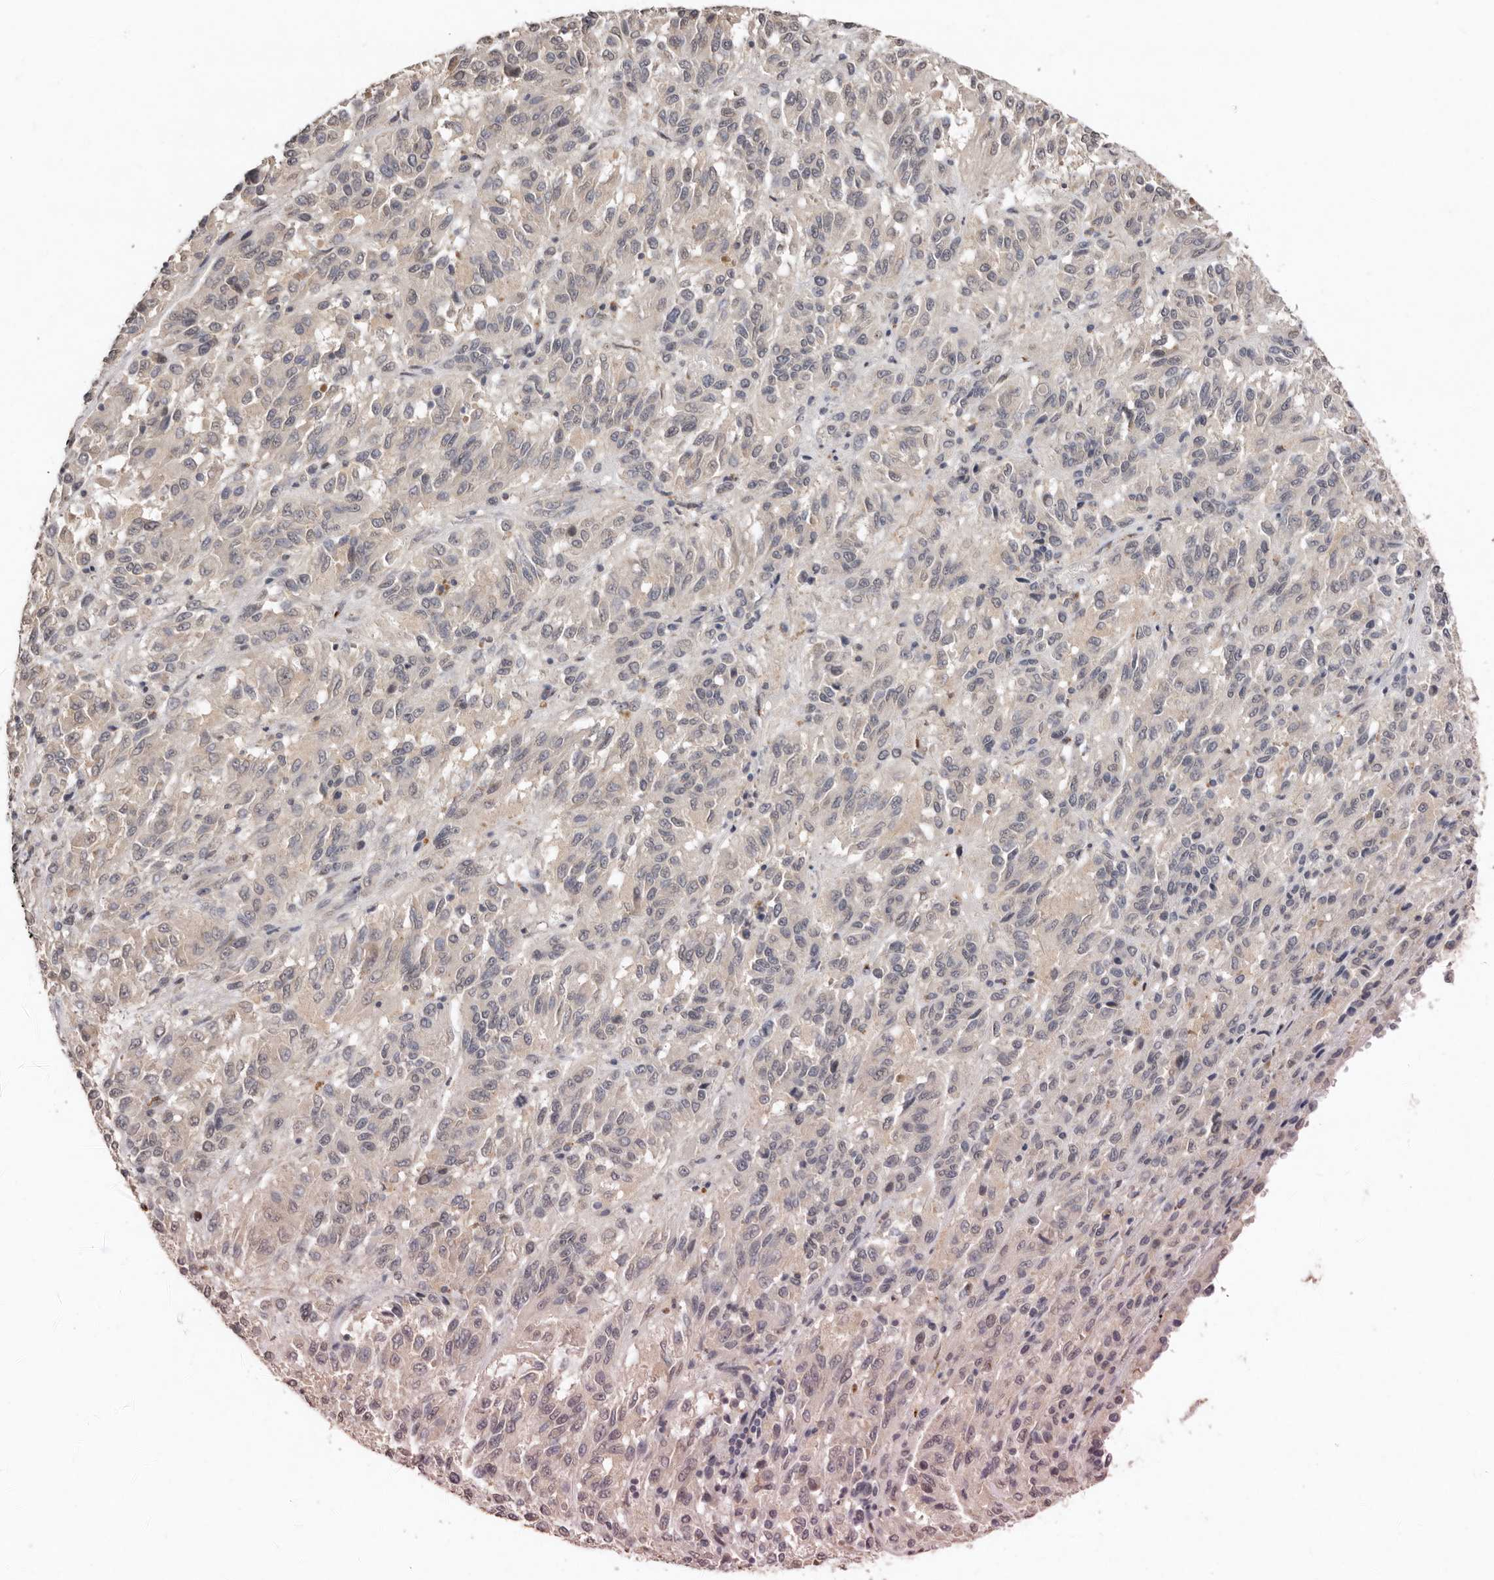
{"staining": {"intensity": "negative", "quantity": "none", "location": "none"}, "tissue": "melanoma", "cell_type": "Tumor cells", "image_type": "cancer", "snomed": [{"axis": "morphology", "description": "Malignant melanoma, Metastatic site"}, {"axis": "topography", "description": "Lung"}], "caption": "Malignant melanoma (metastatic site) stained for a protein using immunohistochemistry (IHC) exhibits no expression tumor cells.", "gene": "SULT1E1", "patient": {"sex": "male", "age": 64}}